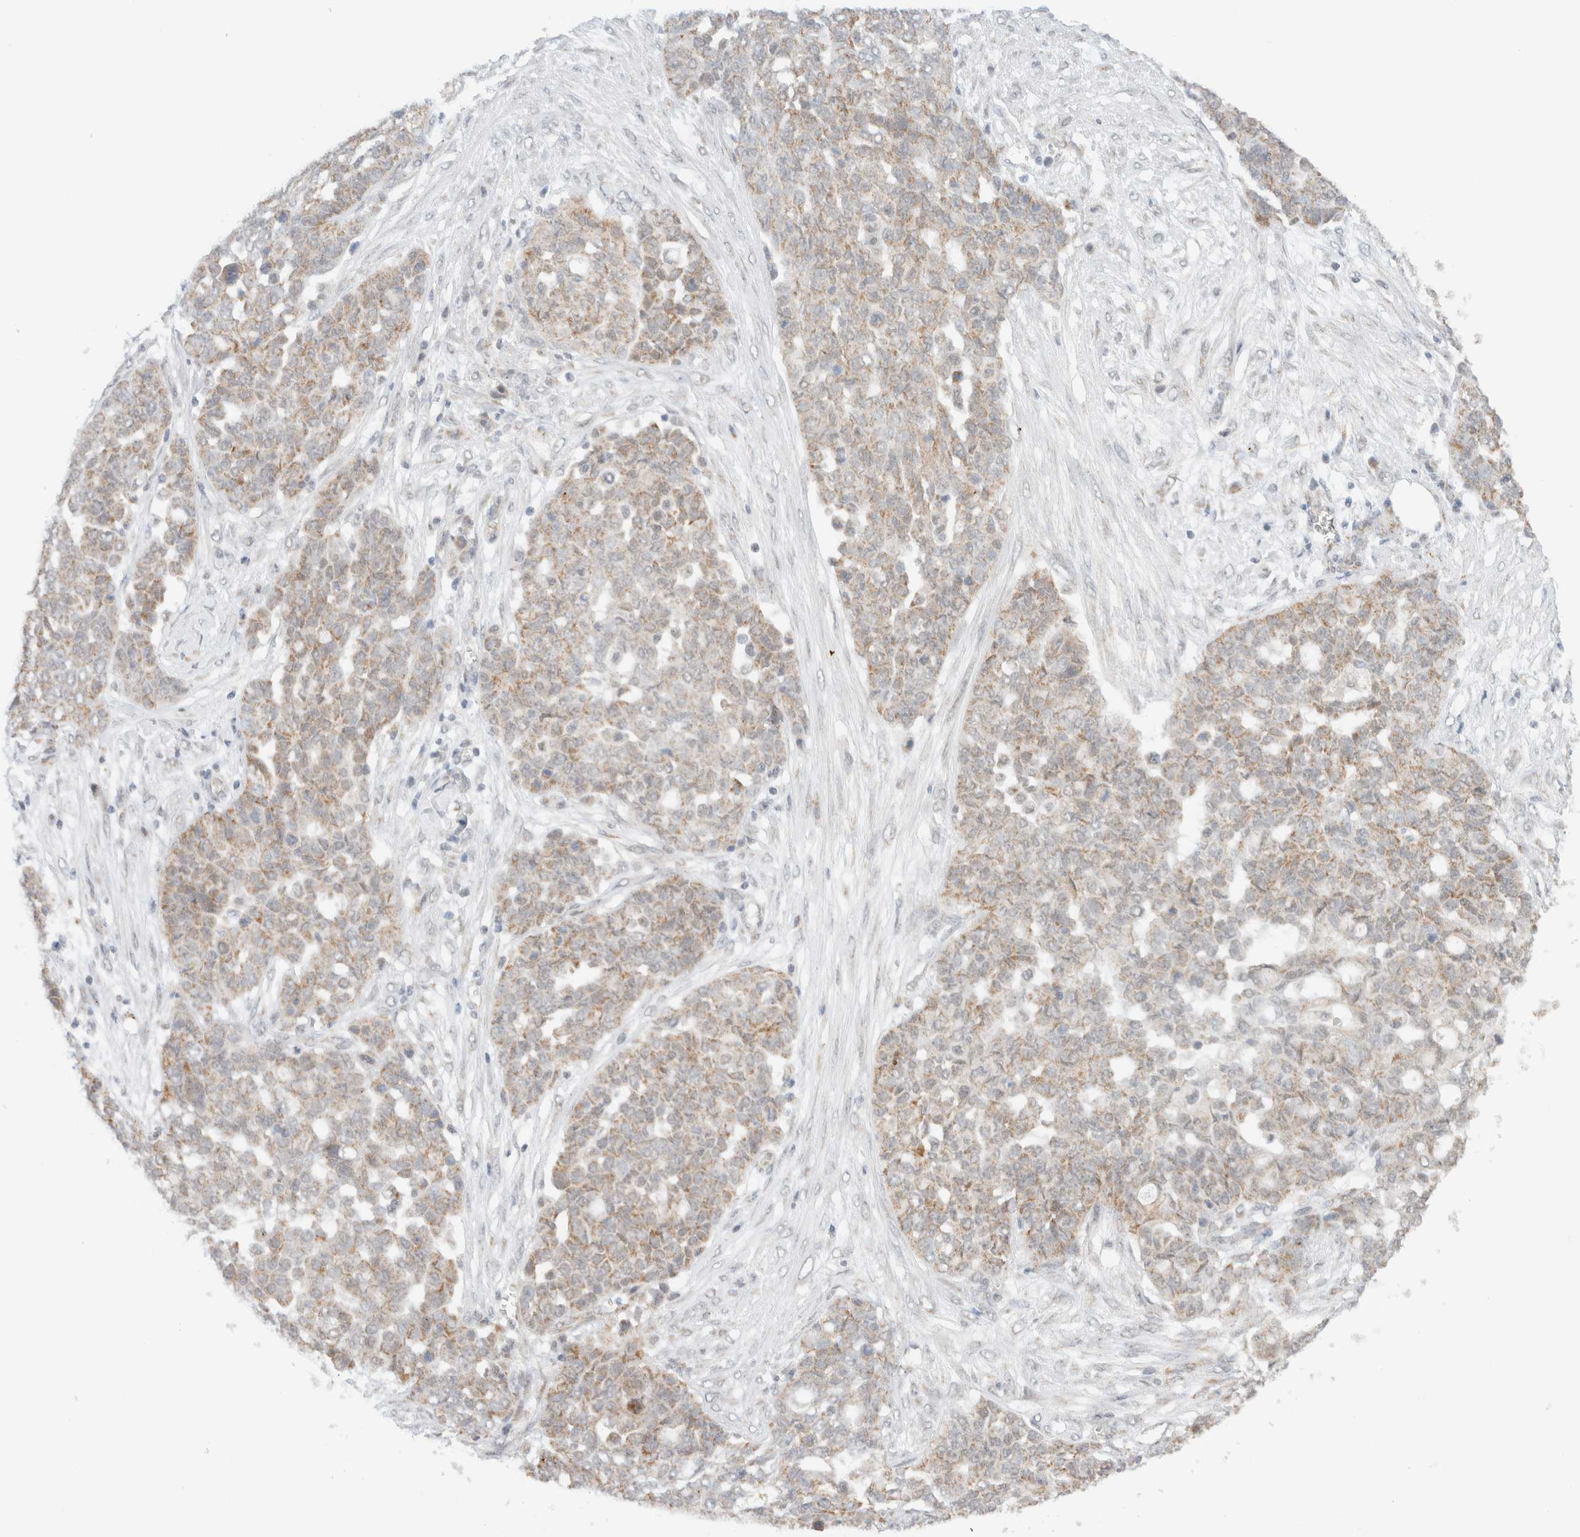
{"staining": {"intensity": "weak", "quantity": "25%-75%", "location": "cytoplasmic/membranous"}, "tissue": "ovarian cancer", "cell_type": "Tumor cells", "image_type": "cancer", "snomed": [{"axis": "morphology", "description": "Cystadenocarcinoma, serous, NOS"}, {"axis": "topography", "description": "Soft tissue"}, {"axis": "topography", "description": "Ovary"}], "caption": "Protein expression by IHC demonstrates weak cytoplasmic/membranous staining in approximately 25%-75% of tumor cells in serous cystadenocarcinoma (ovarian).", "gene": "MRPL41", "patient": {"sex": "female", "age": 57}}